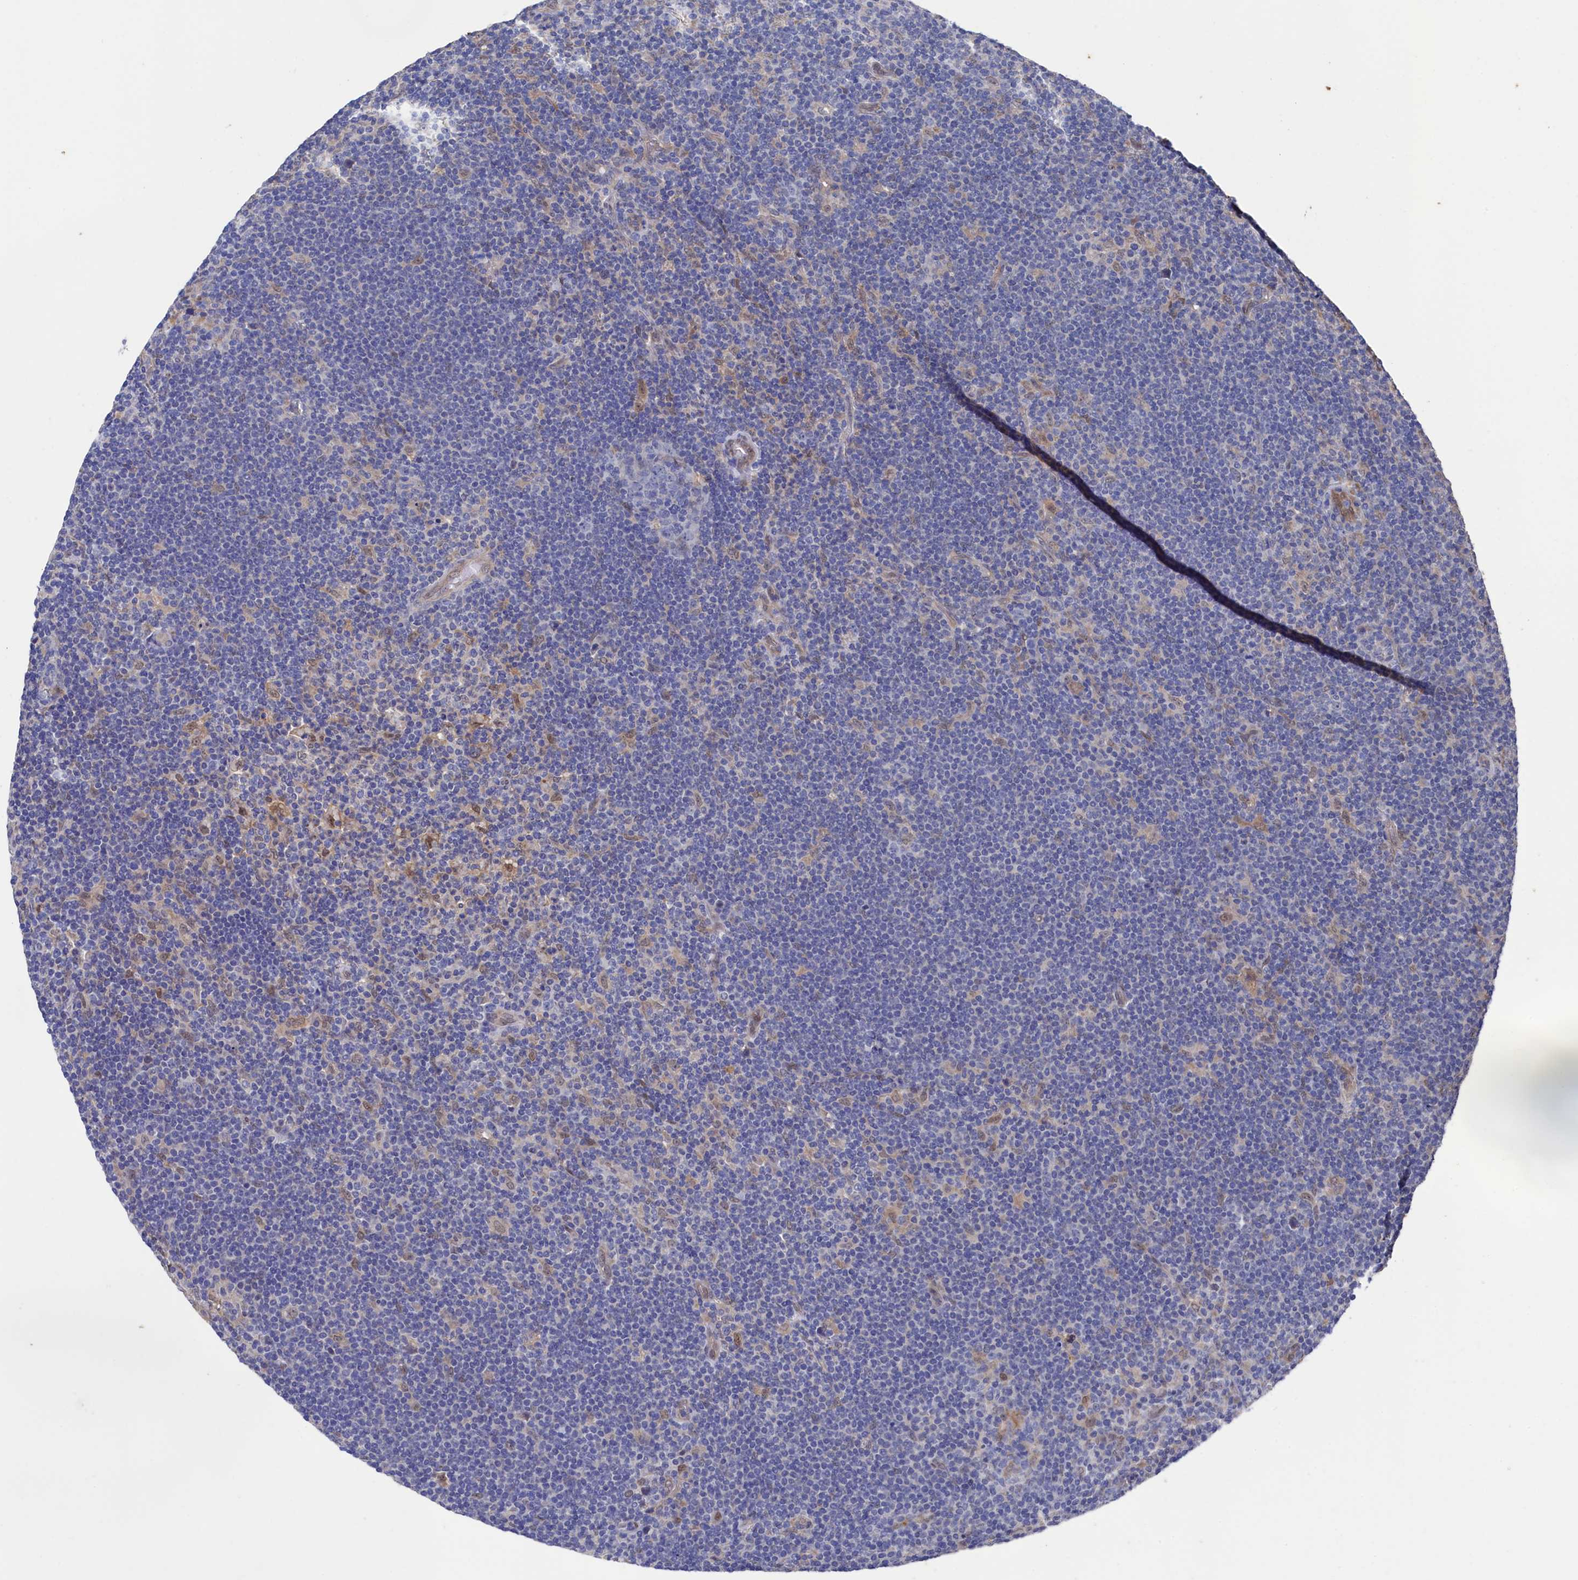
{"staining": {"intensity": "negative", "quantity": "none", "location": "none"}, "tissue": "lymphoma", "cell_type": "Tumor cells", "image_type": "cancer", "snomed": [{"axis": "morphology", "description": "Hodgkin's disease, NOS"}, {"axis": "topography", "description": "Lymph node"}], "caption": "Lymphoma stained for a protein using immunohistochemistry demonstrates no positivity tumor cells.", "gene": "RNH1", "patient": {"sex": "female", "age": 57}}